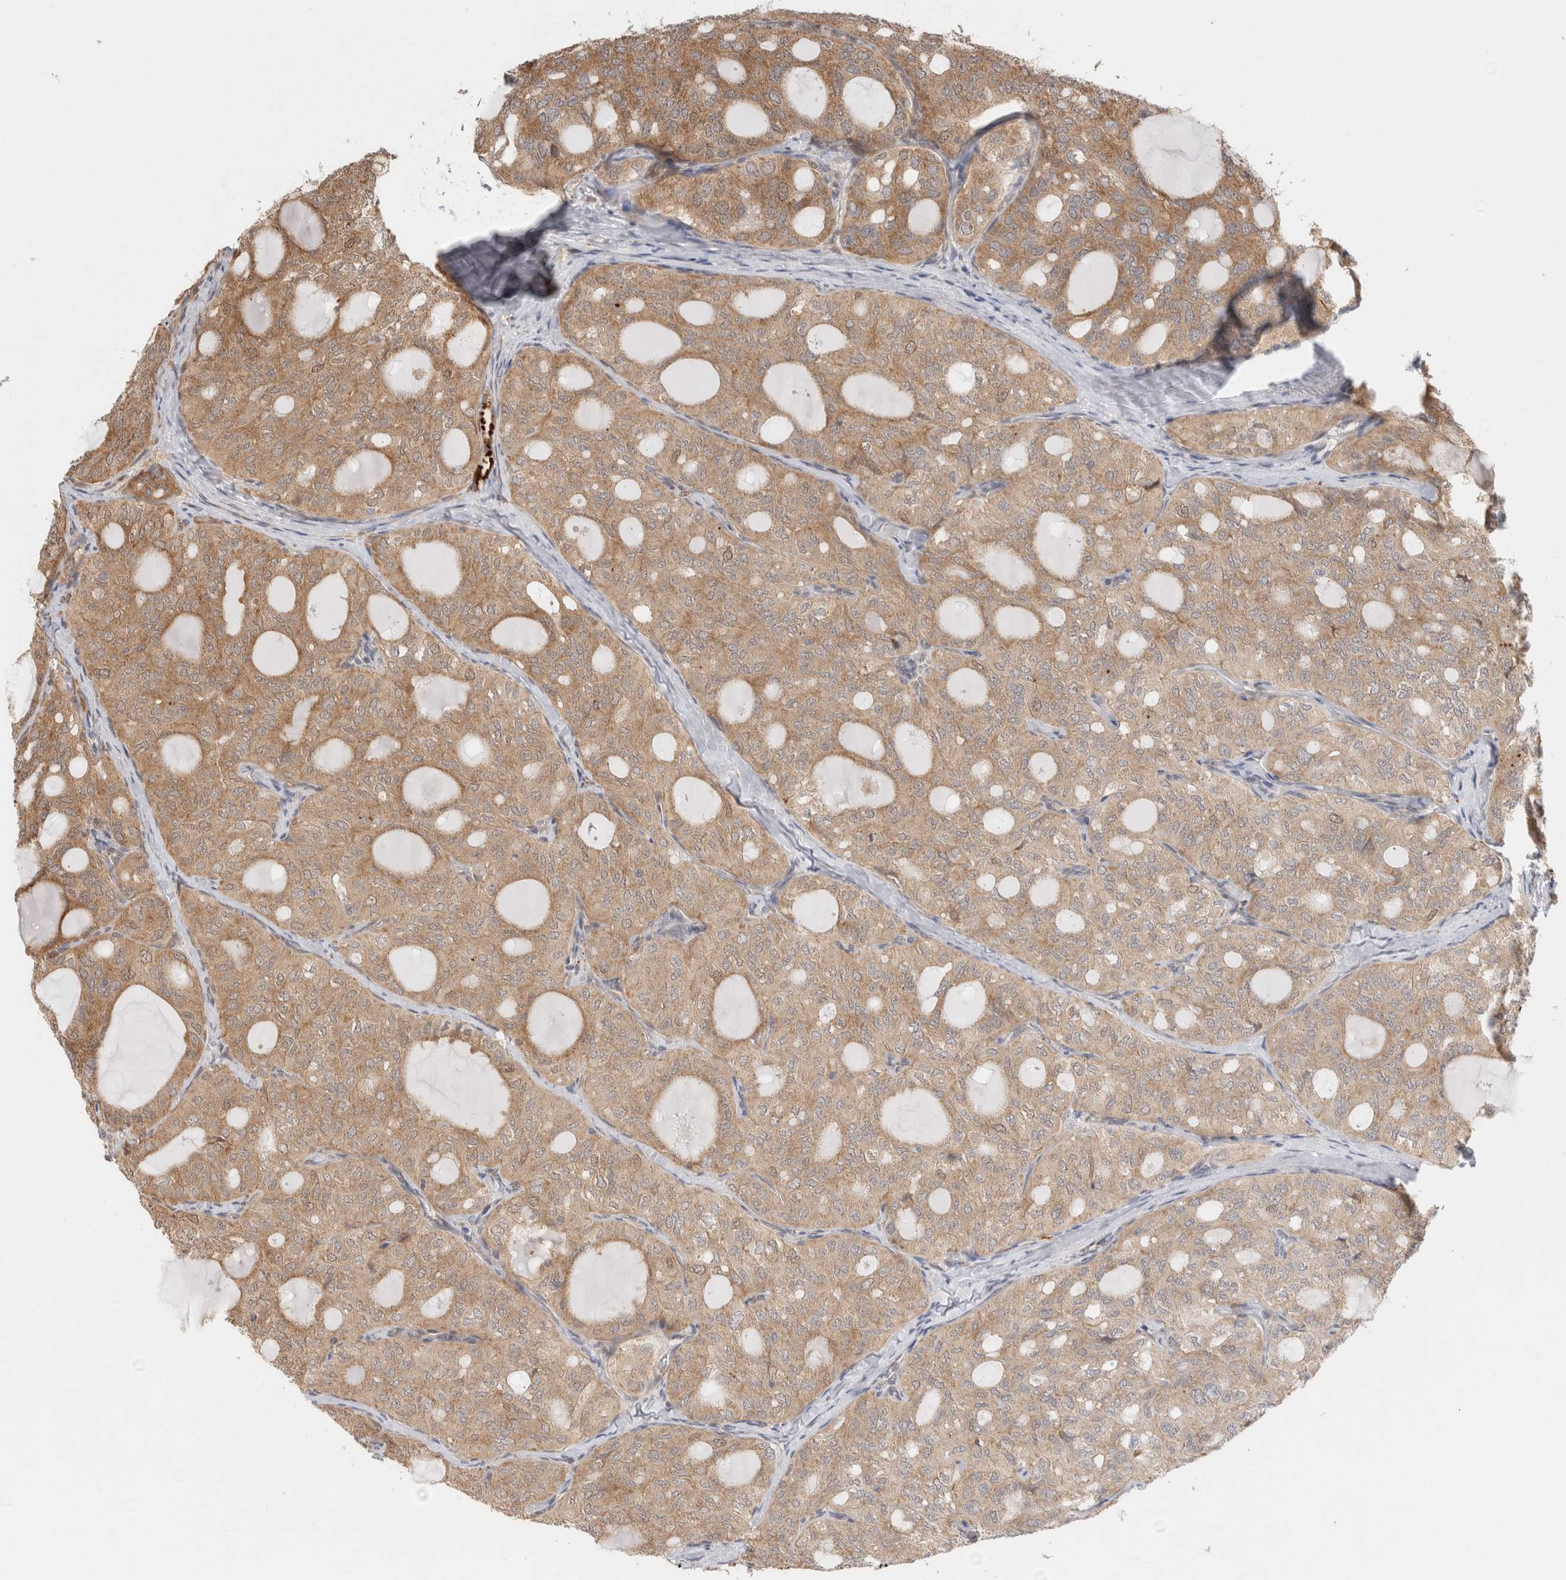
{"staining": {"intensity": "weak", "quantity": ">75%", "location": "cytoplasmic/membranous"}, "tissue": "thyroid cancer", "cell_type": "Tumor cells", "image_type": "cancer", "snomed": [{"axis": "morphology", "description": "Follicular adenoma carcinoma, NOS"}, {"axis": "topography", "description": "Thyroid gland"}], "caption": "There is low levels of weak cytoplasmic/membranous expression in tumor cells of thyroid follicular adenoma carcinoma, as demonstrated by immunohistochemical staining (brown color).", "gene": "ACTL9", "patient": {"sex": "male", "age": 75}}